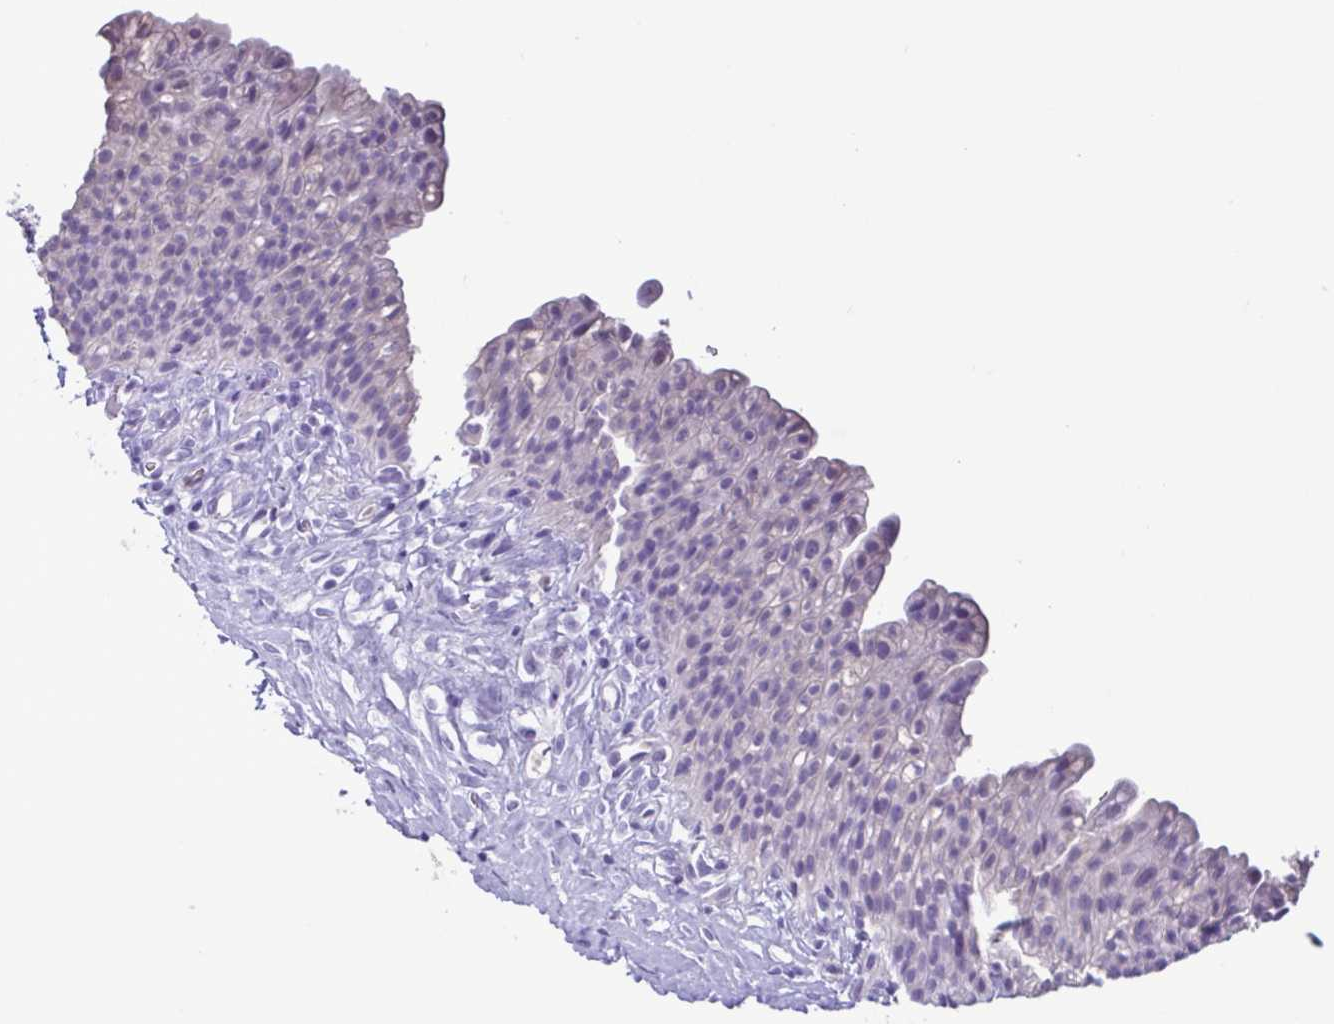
{"staining": {"intensity": "negative", "quantity": "none", "location": "none"}, "tissue": "urinary bladder", "cell_type": "Urothelial cells", "image_type": "normal", "snomed": [{"axis": "morphology", "description": "Normal tissue, NOS"}, {"axis": "topography", "description": "Urinary bladder"}, {"axis": "topography", "description": "Prostate"}], "caption": "This is an immunohistochemistry image of unremarkable human urinary bladder. There is no staining in urothelial cells.", "gene": "CBY2", "patient": {"sex": "male", "age": 76}}